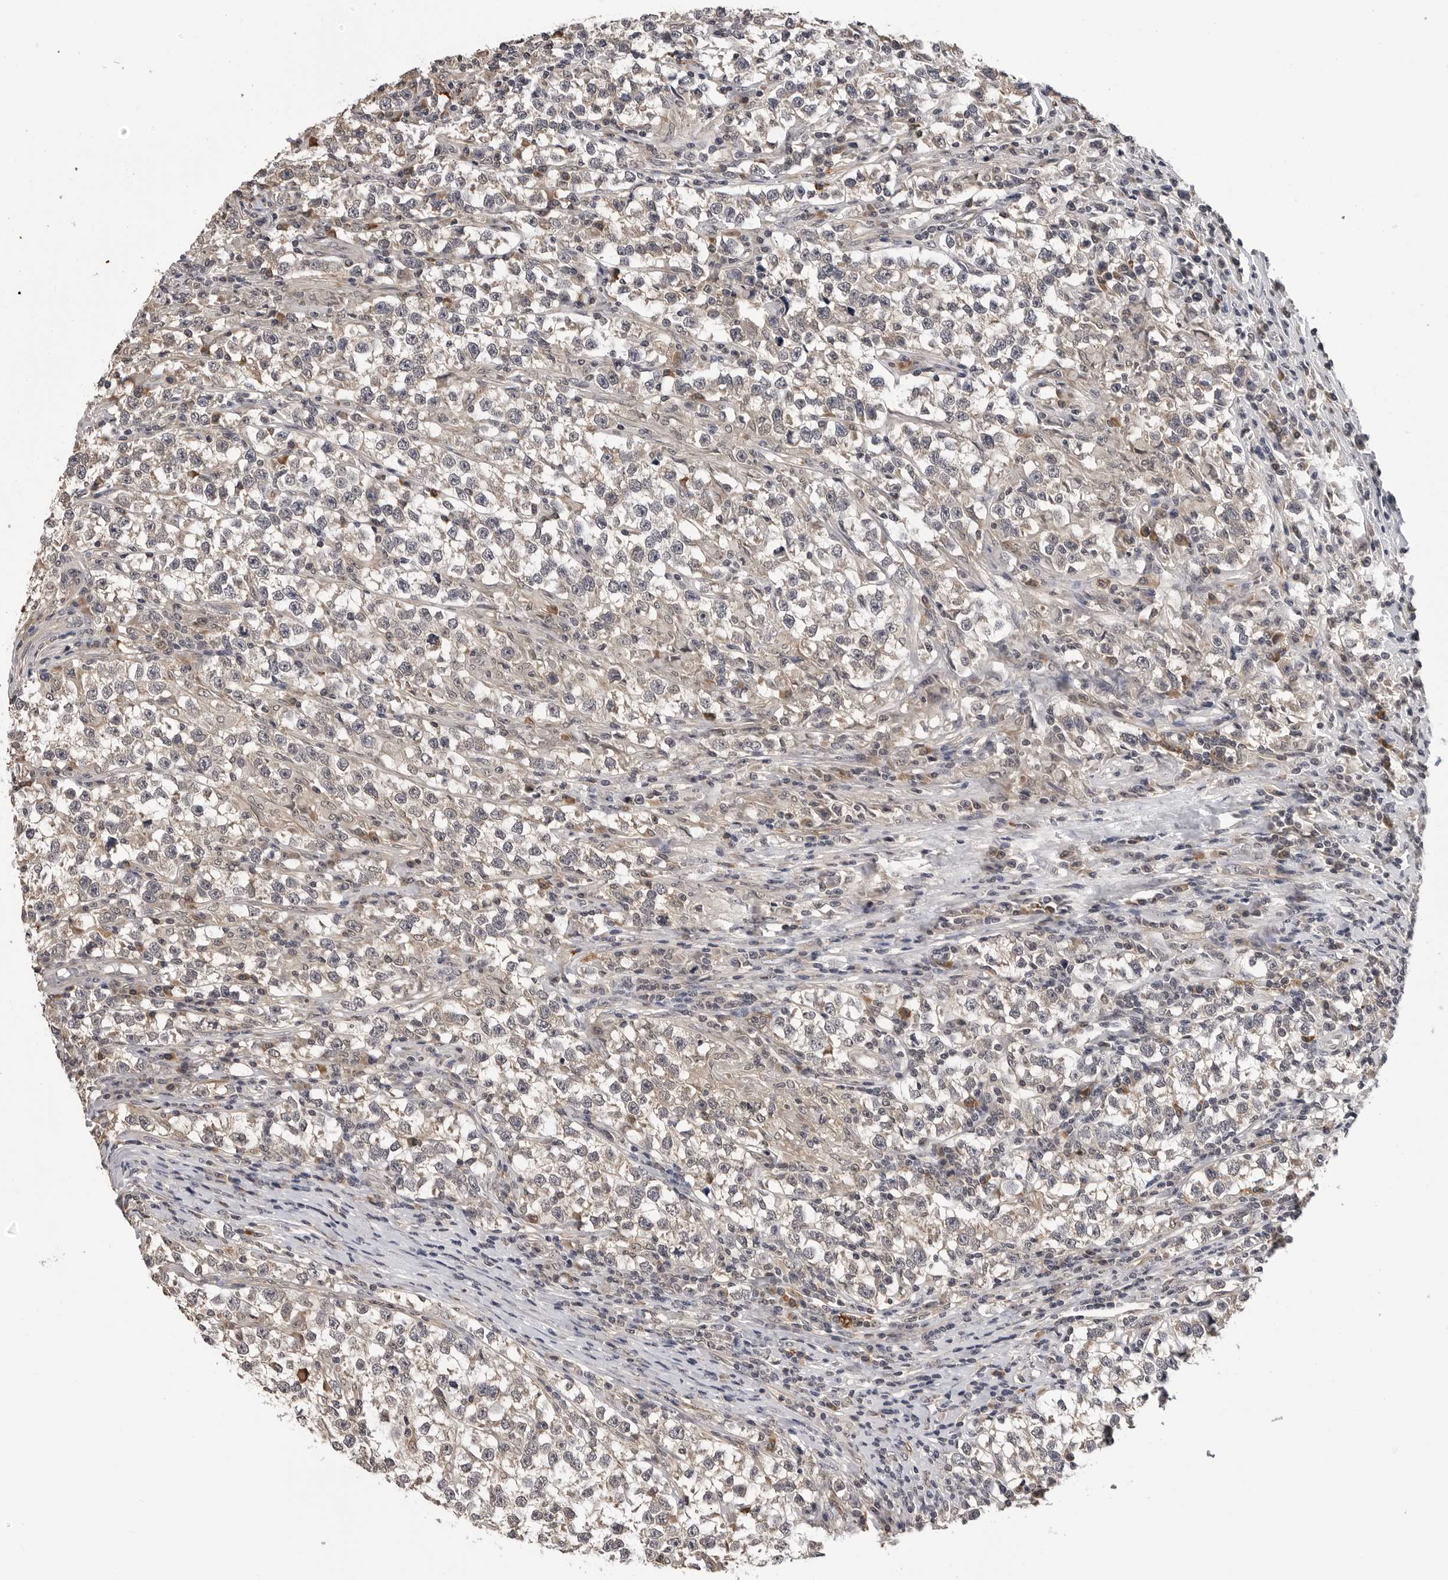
{"staining": {"intensity": "weak", "quantity": "25%-75%", "location": "cytoplasmic/membranous"}, "tissue": "testis cancer", "cell_type": "Tumor cells", "image_type": "cancer", "snomed": [{"axis": "morphology", "description": "Normal tissue, NOS"}, {"axis": "morphology", "description": "Seminoma, NOS"}, {"axis": "topography", "description": "Testis"}], "caption": "Immunohistochemical staining of testis cancer (seminoma) demonstrates low levels of weak cytoplasmic/membranous protein positivity in about 25%-75% of tumor cells. Using DAB (3,3'-diaminobenzidine) (brown) and hematoxylin (blue) stains, captured at high magnification using brightfield microscopy.", "gene": "TRMT13", "patient": {"sex": "male", "age": 43}}